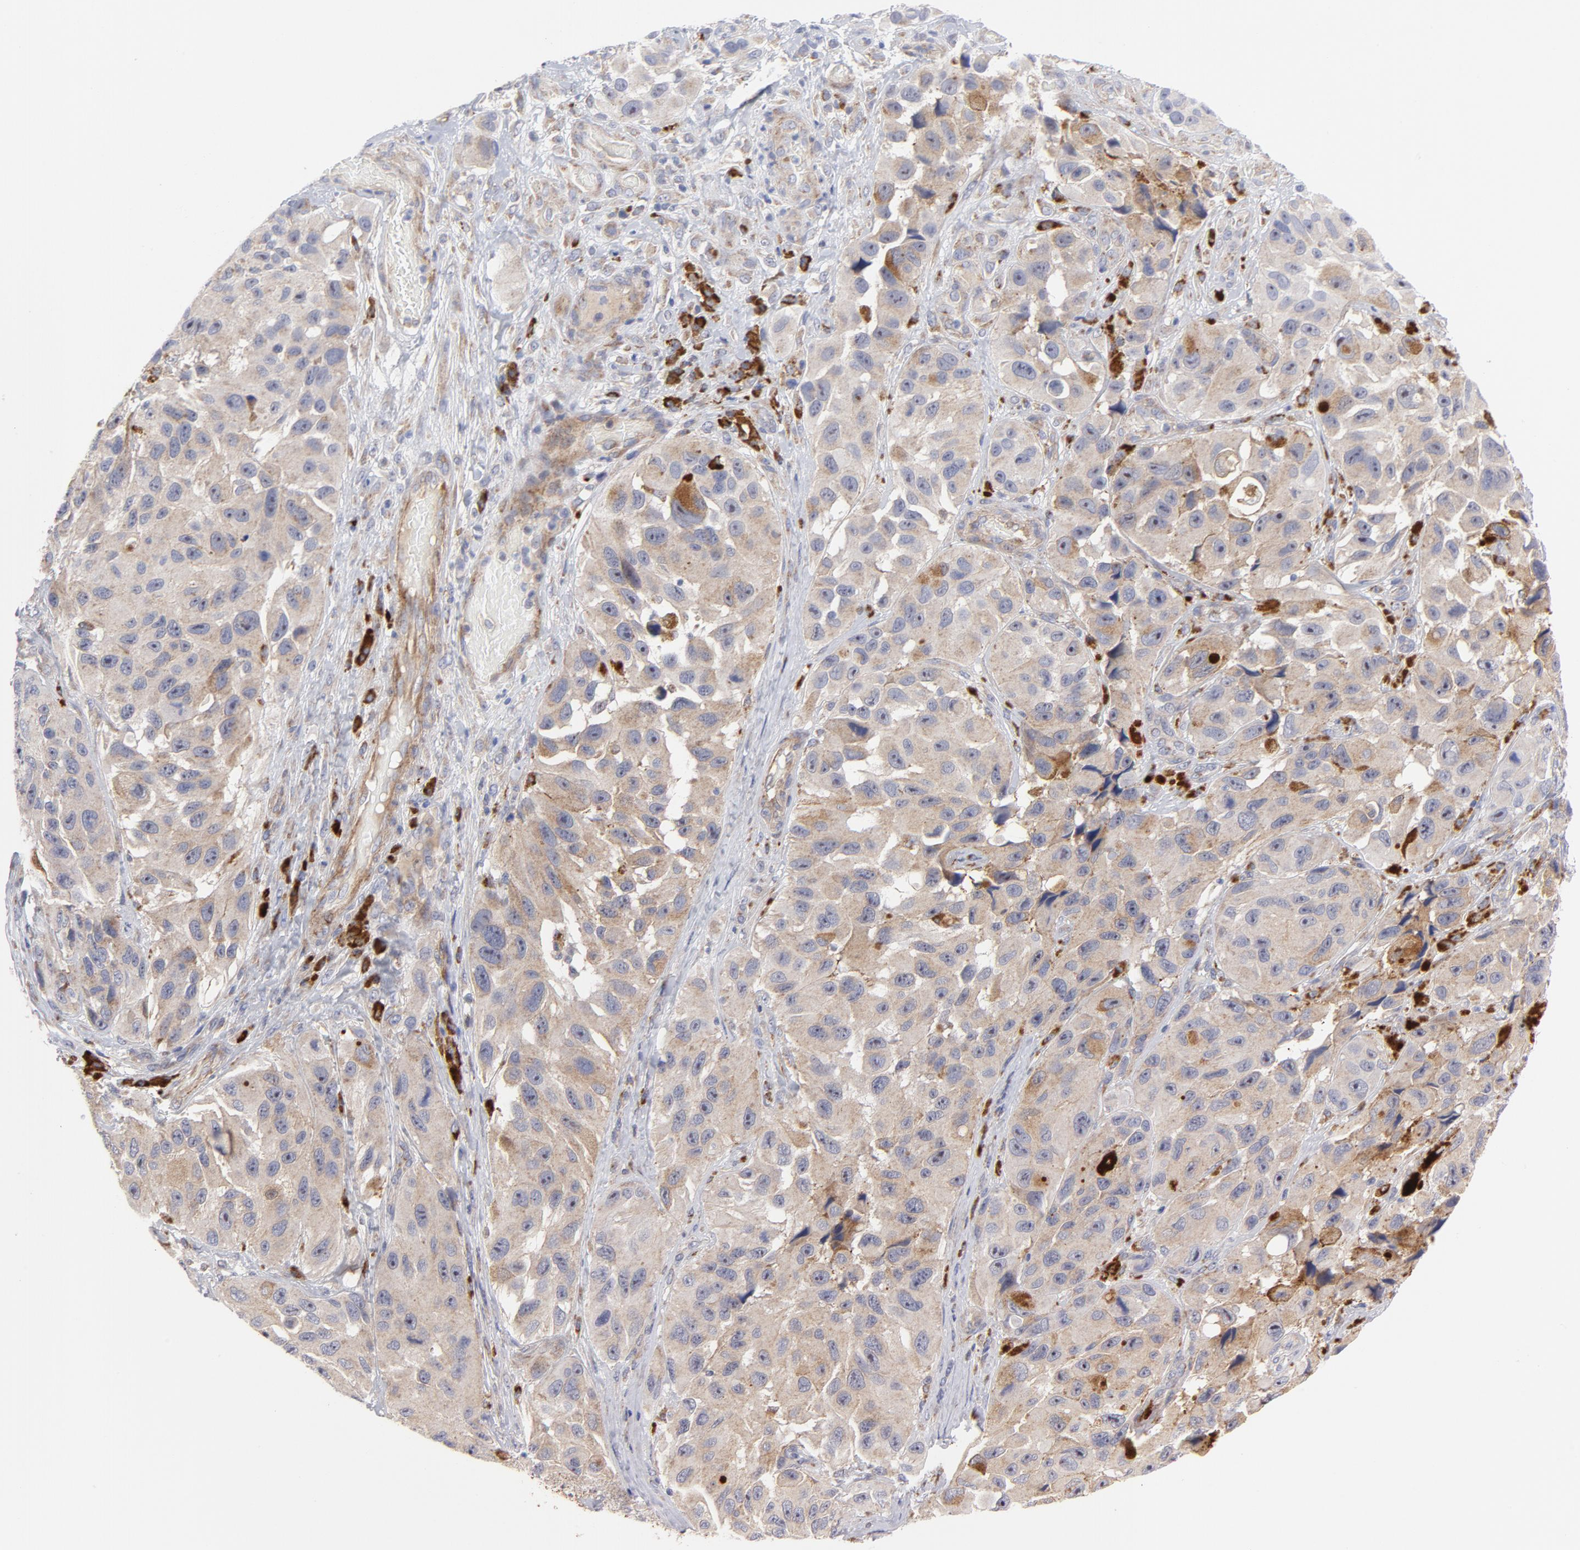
{"staining": {"intensity": "weak", "quantity": "<25%", "location": "cytoplasmic/membranous"}, "tissue": "melanoma", "cell_type": "Tumor cells", "image_type": "cancer", "snomed": [{"axis": "morphology", "description": "Malignant melanoma, NOS"}, {"axis": "topography", "description": "Skin"}], "caption": "Immunohistochemical staining of human malignant melanoma shows no significant expression in tumor cells. (Immunohistochemistry, brightfield microscopy, high magnification).", "gene": "RAPGEF3", "patient": {"sex": "female", "age": 73}}